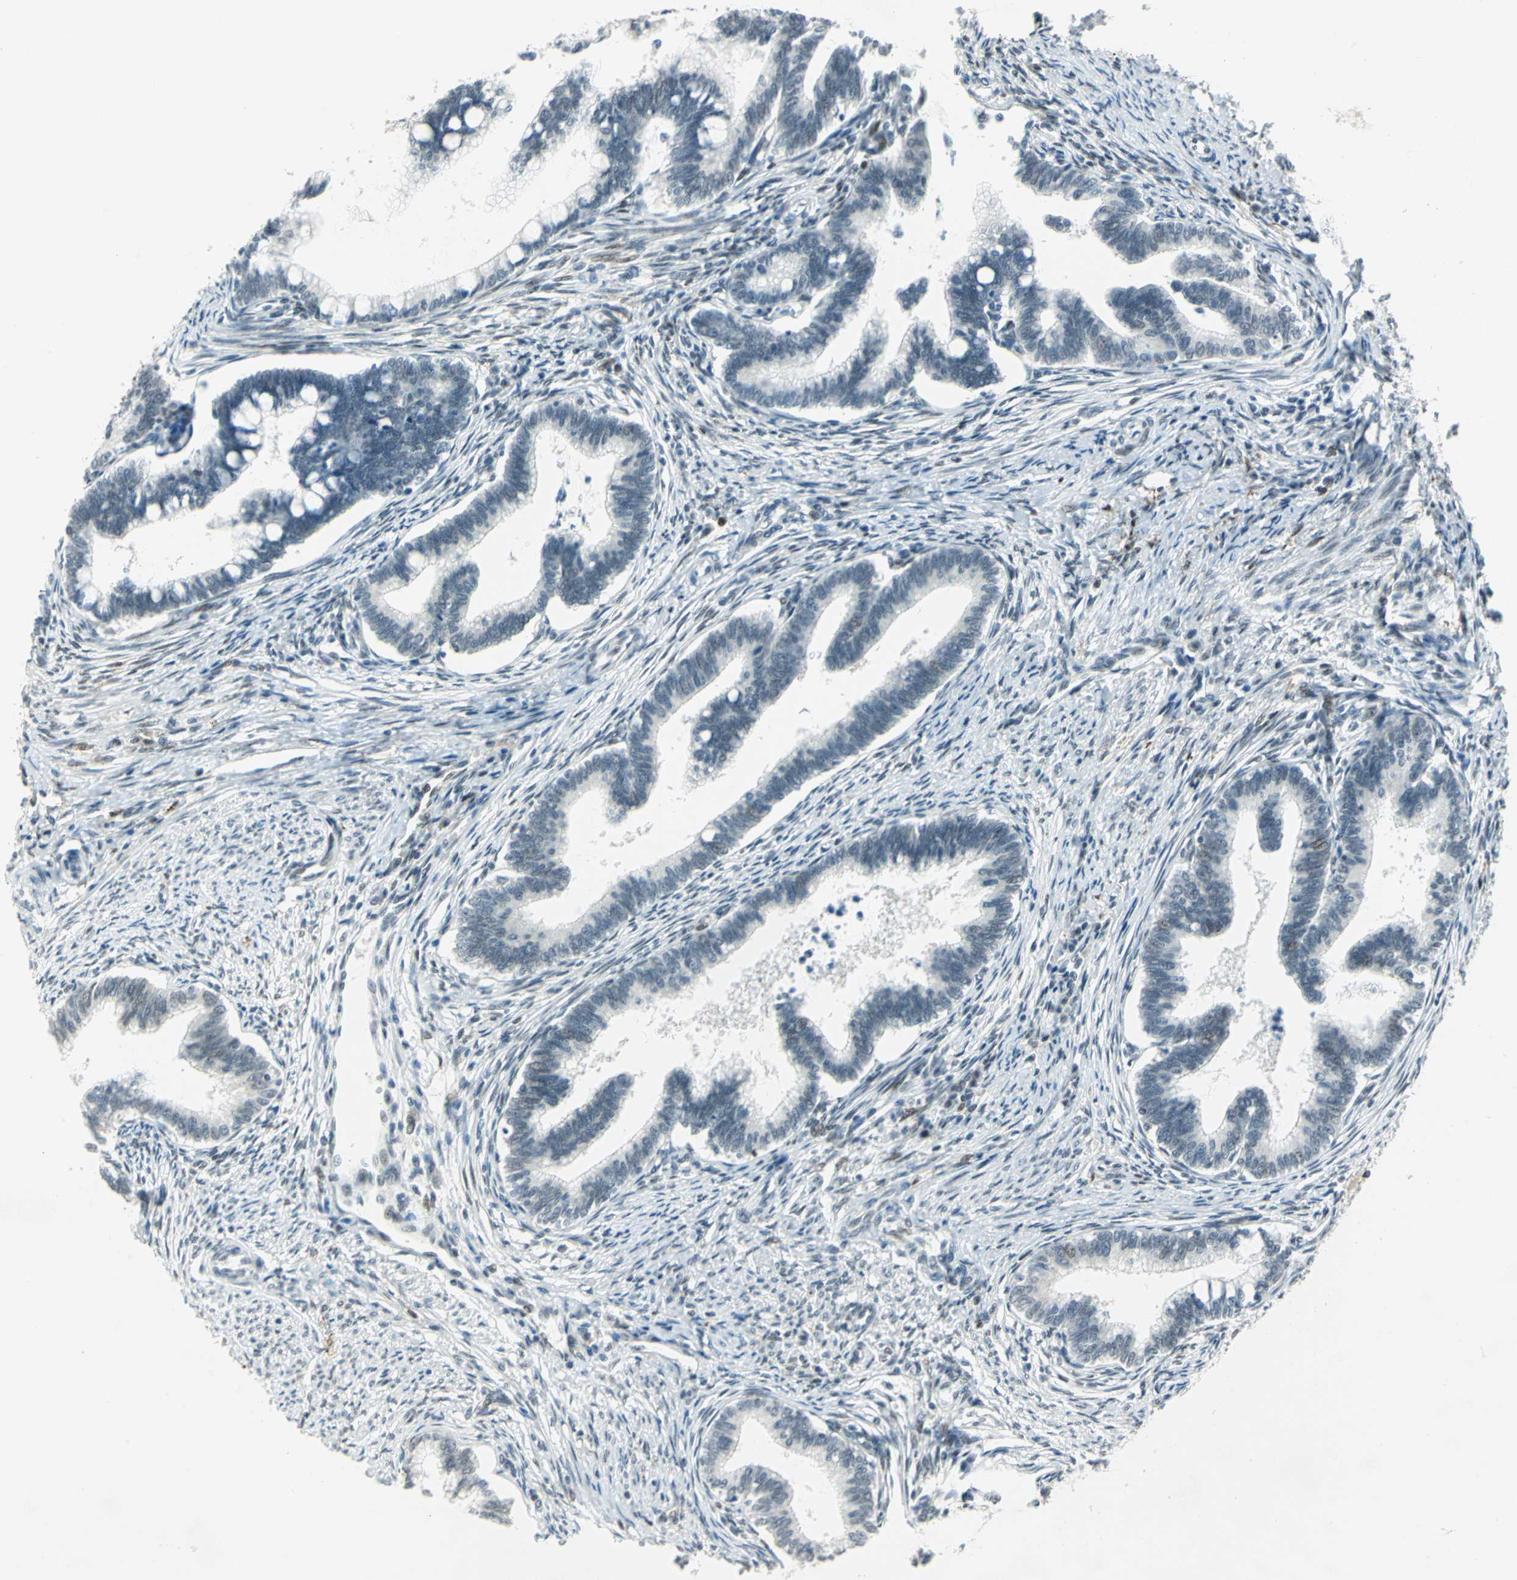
{"staining": {"intensity": "negative", "quantity": "none", "location": "none"}, "tissue": "cervical cancer", "cell_type": "Tumor cells", "image_type": "cancer", "snomed": [{"axis": "morphology", "description": "Adenocarcinoma, NOS"}, {"axis": "topography", "description": "Cervix"}], "caption": "DAB (3,3'-diaminobenzidine) immunohistochemical staining of adenocarcinoma (cervical) reveals no significant positivity in tumor cells.", "gene": "MTMR10", "patient": {"sex": "female", "age": 36}}